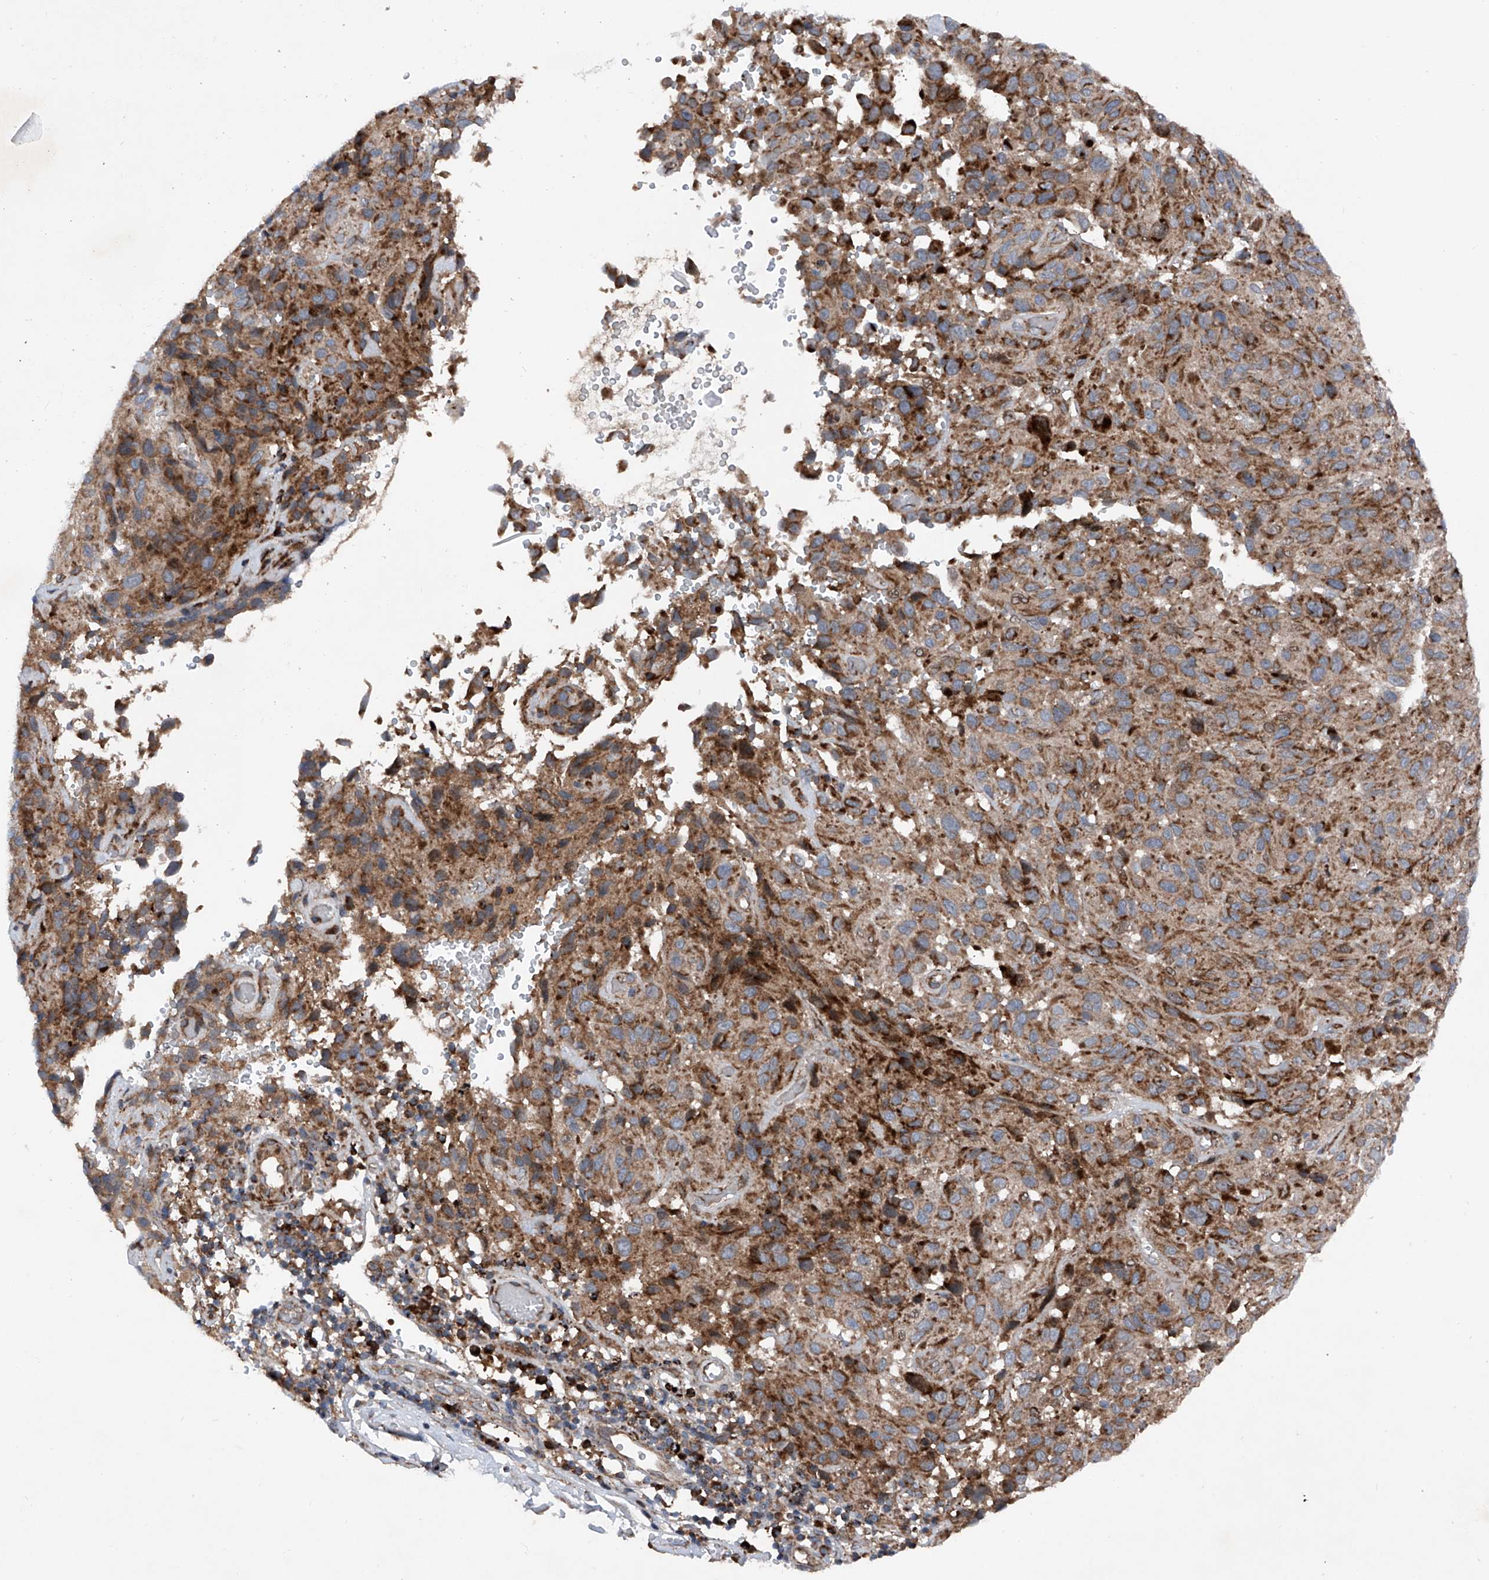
{"staining": {"intensity": "moderate", "quantity": ">75%", "location": "cytoplasmic/membranous"}, "tissue": "melanoma", "cell_type": "Tumor cells", "image_type": "cancer", "snomed": [{"axis": "morphology", "description": "Malignant melanoma, NOS"}, {"axis": "topography", "description": "Skin"}], "caption": "Protein staining of melanoma tissue displays moderate cytoplasmic/membranous expression in about >75% of tumor cells. The staining was performed using DAB, with brown indicating positive protein expression. Nuclei are stained blue with hematoxylin.", "gene": "DAD1", "patient": {"sex": "male", "age": 66}}